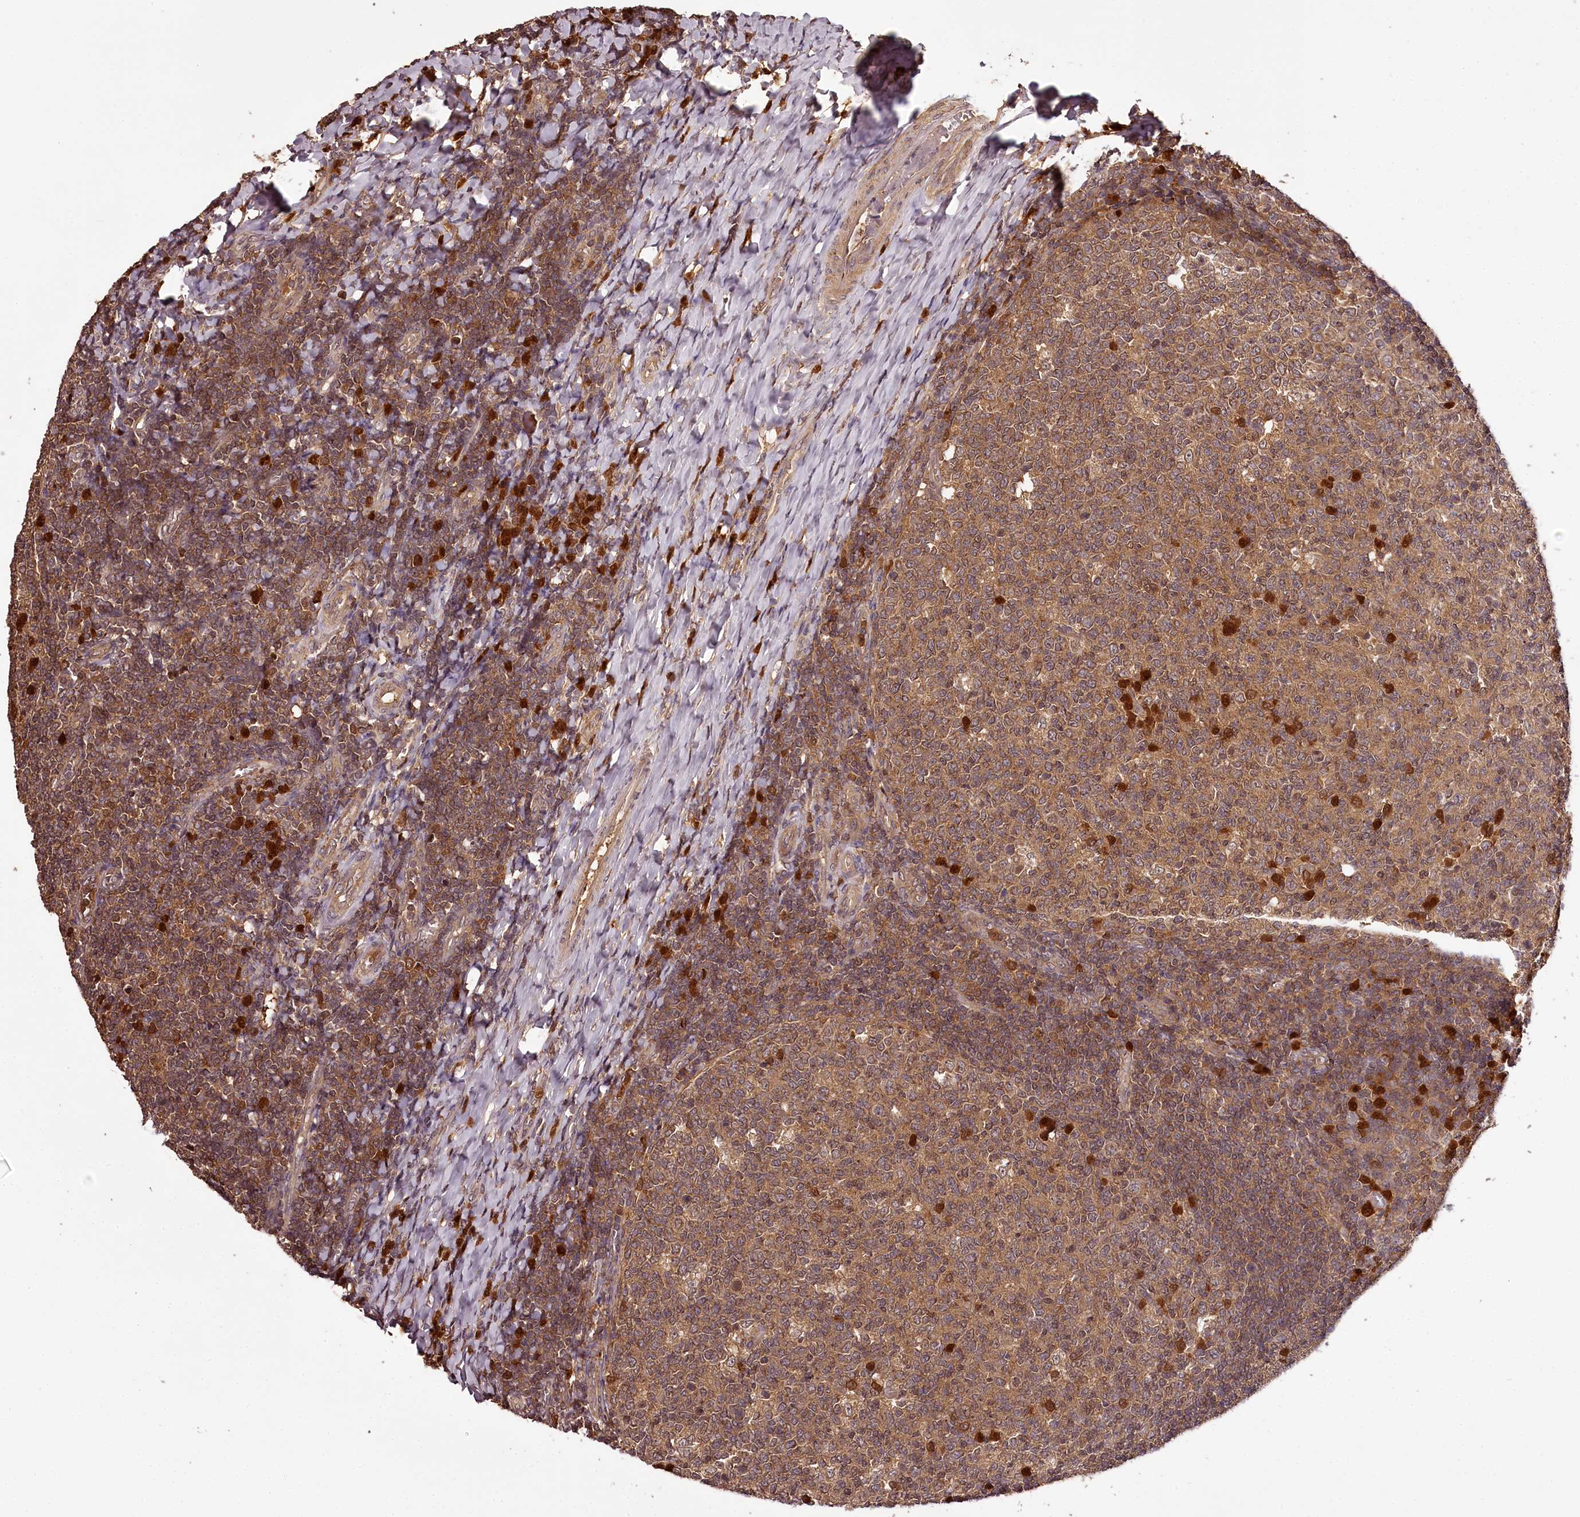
{"staining": {"intensity": "moderate", "quantity": ">75%", "location": "cytoplasmic/membranous"}, "tissue": "tonsil", "cell_type": "Germinal center cells", "image_type": "normal", "snomed": [{"axis": "morphology", "description": "Normal tissue, NOS"}, {"axis": "topography", "description": "Tonsil"}], "caption": "This is a photomicrograph of immunohistochemistry (IHC) staining of unremarkable tonsil, which shows moderate expression in the cytoplasmic/membranous of germinal center cells.", "gene": "TTC12", "patient": {"sex": "female", "age": 19}}